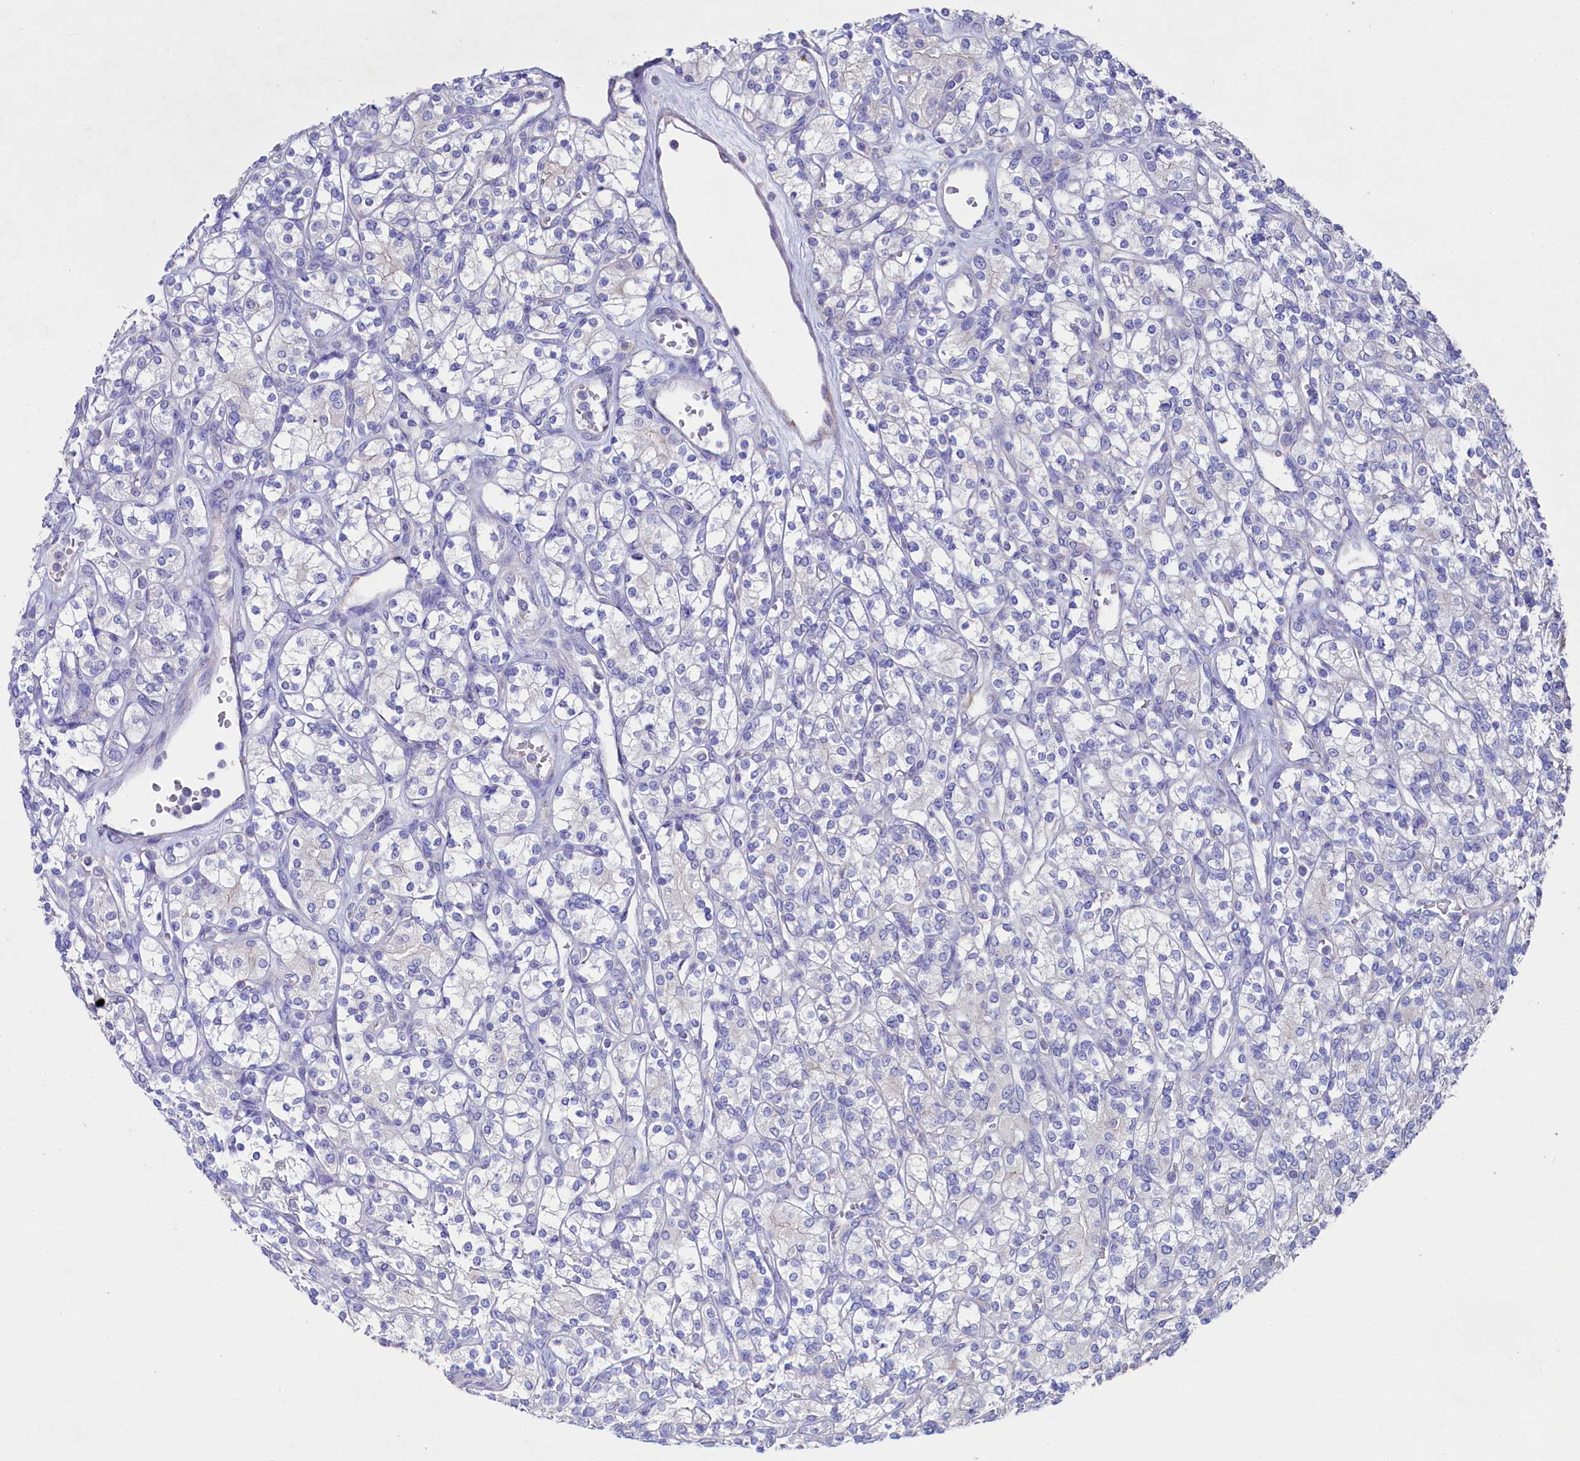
{"staining": {"intensity": "negative", "quantity": "none", "location": "none"}, "tissue": "renal cancer", "cell_type": "Tumor cells", "image_type": "cancer", "snomed": [{"axis": "morphology", "description": "Adenocarcinoma, NOS"}, {"axis": "topography", "description": "Kidney"}], "caption": "Renal cancer was stained to show a protein in brown. There is no significant staining in tumor cells.", "gene": "VPS26B", "patient": {"sex": "male", "age": 77}}